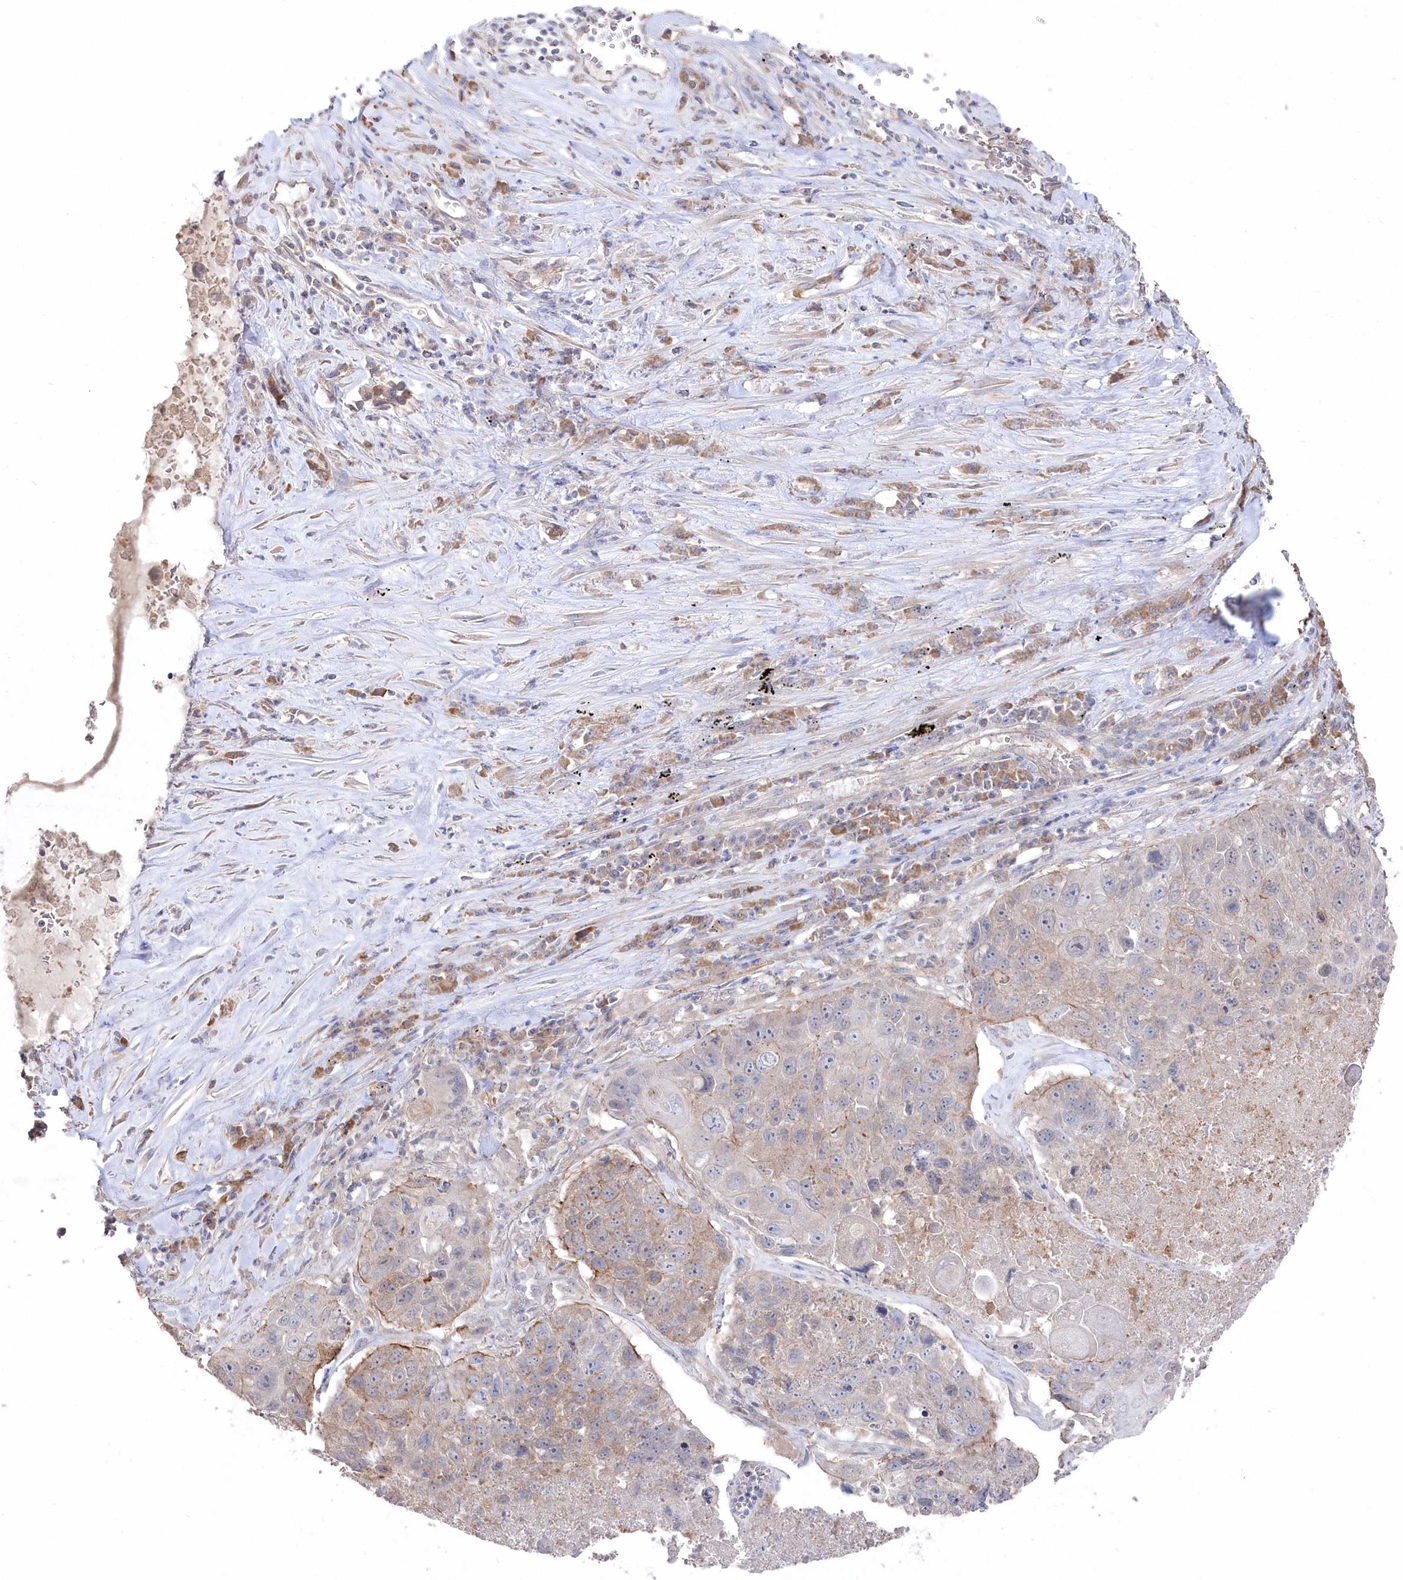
{"staining": {"intensity": "weak", "quantity": "<25%", "location": "cytoplasmic/membranous"}, "tissue": "lung cancer", "cell_type": "Tumor cells", "image_type": "cancer", "snomed": [{"axis": "morphology", "description": "Squamous cell carcinoma, NOS"}, {"axis": "topography", "description": "Lung"}], "caption": "An IHC histopathology image of lung cancer (squamous cell carcinoma) is shown. There is no staining in tumor cells of lung cancer (squamous cell carcinoma).", "gene": "TGFBRAP1", "patient": {"sex": "male", "age": 61}}